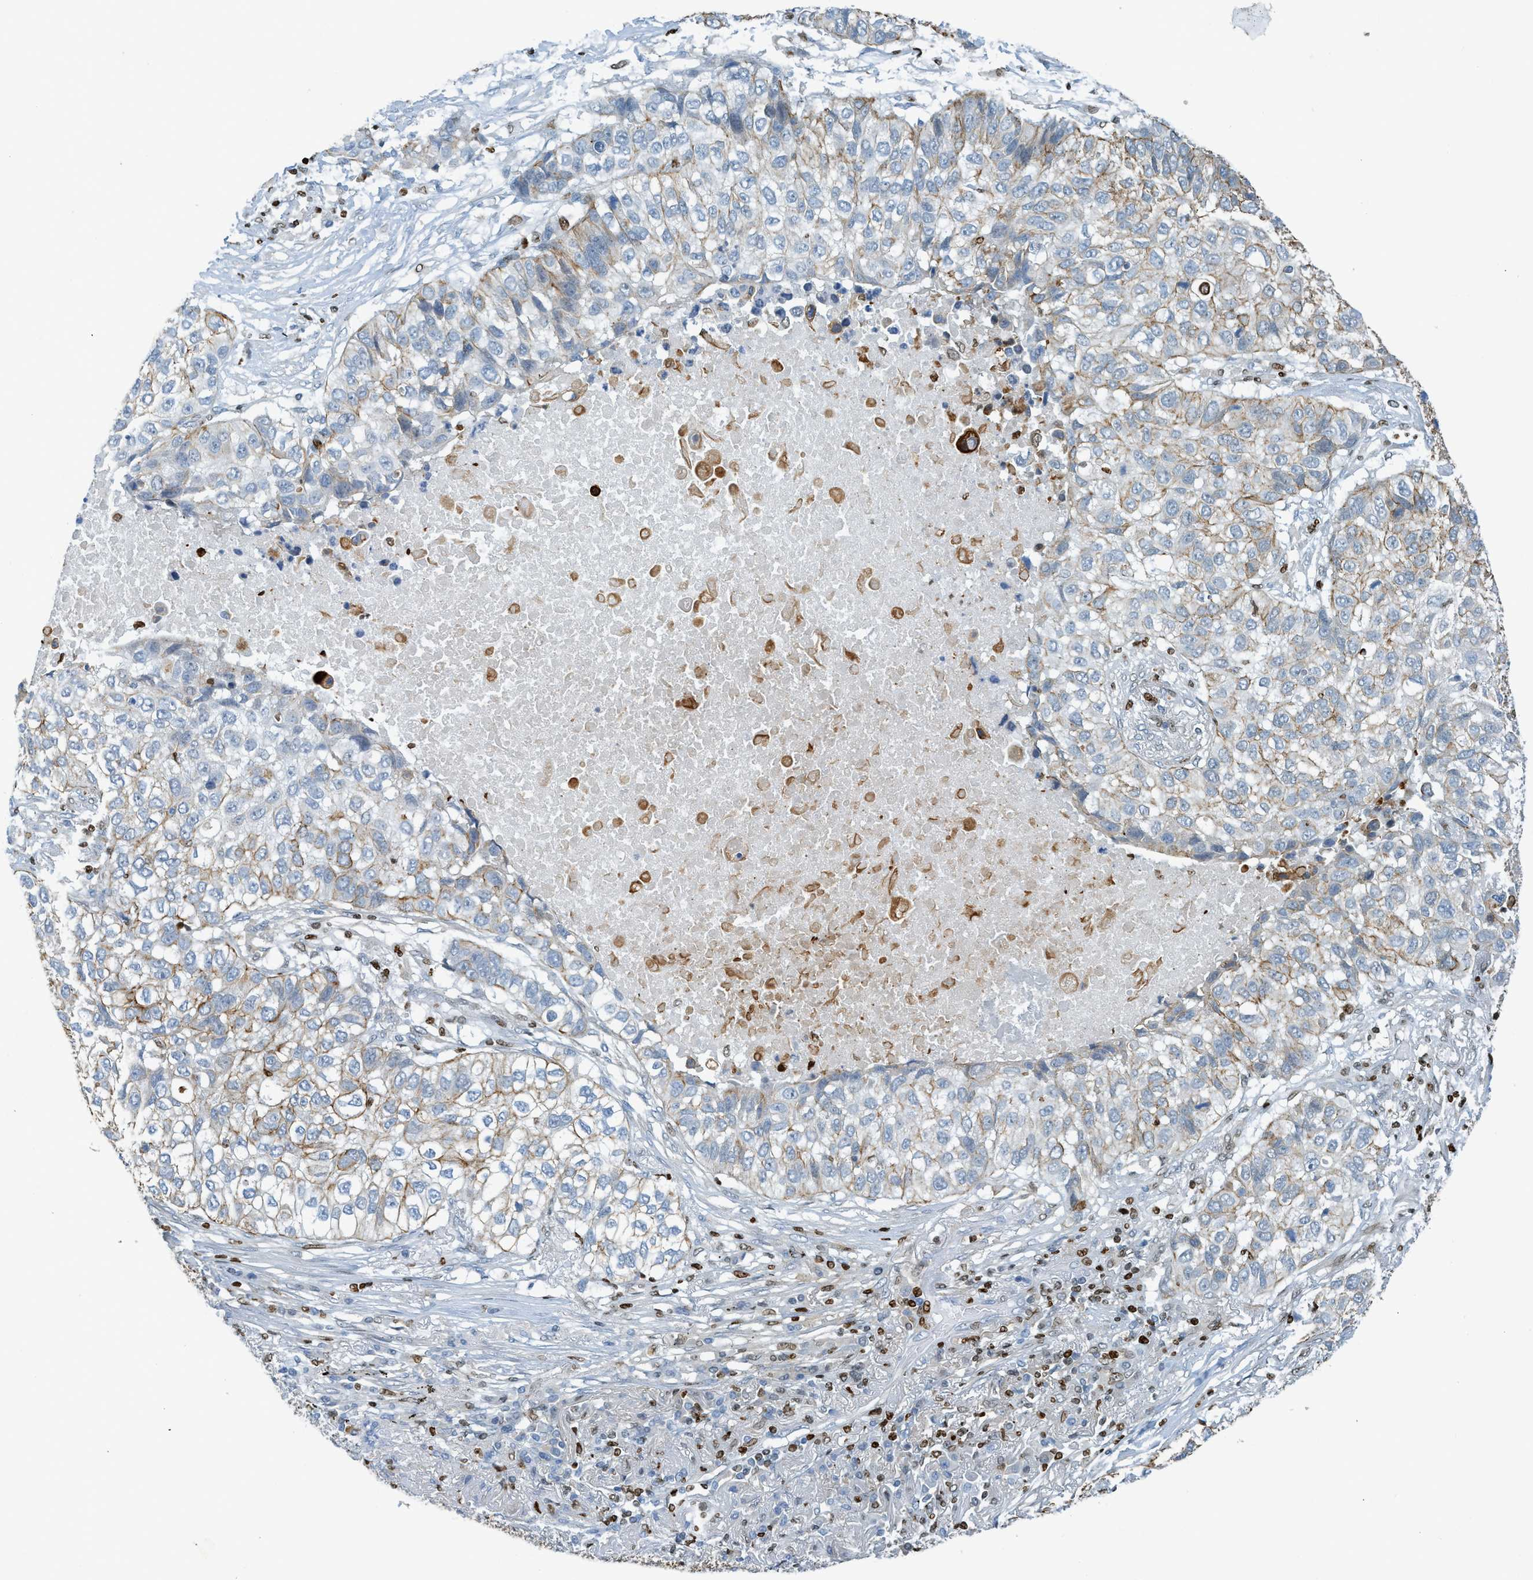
{"staining": {"intensity": "moderate", "quantity": "25%-75%", "location": "cytoplasmic/membranous"}, "tissue": "lung cancer", "cell_type": "Tumor cells", "image_type": "cancer", "snomed": [{"axis": "morphology", "description": "Squamous cell carcinoma, NOS"}, {"axis": "topography", "description": "Lung"}], "caption": "Protein staining by IHC shows moderate cytoplasmic/membranous staining in about 25%-75% of tumor cells in lung squamous cell carcinoma. The staining was performed using DAB (3,3'-diaminobenzidine), with brown indicating positive protein expression. Nuclei are stained blue with hematoxylin.", "gene": "SH3D19", "patient": {"sex": "male", "age": 57}}